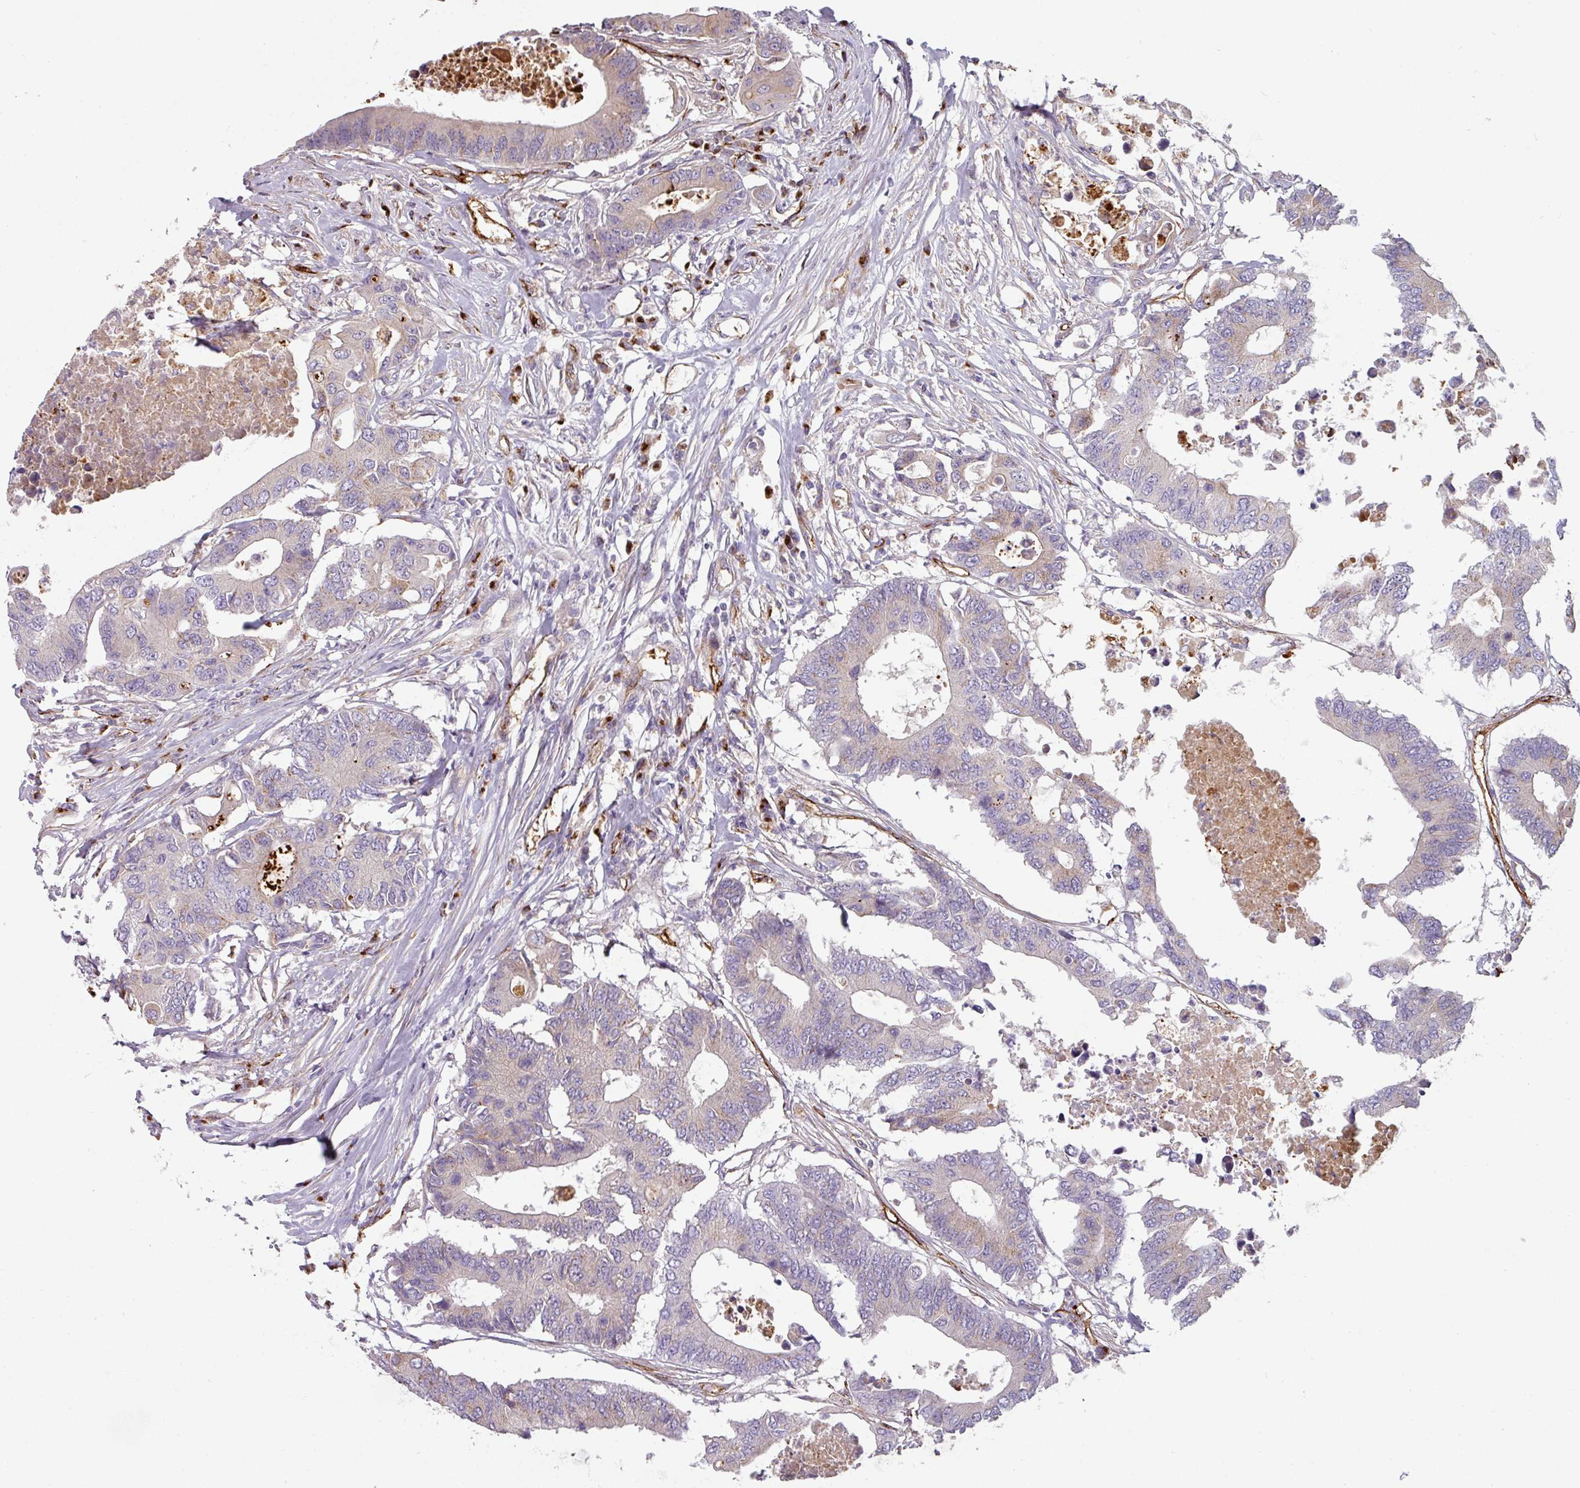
{"staining": {"intensity": "weak", "quantity": "<25%", "location": "cytoplasmic/membranous"}, "tissue": "colorectal cancer", "cell_type": "Tumor cells", "image_type": "cancer", "snomed": [{"axis": "morphology", "description": "Adenocarcinoma, NOS"}, {"axis": "topography", "description": "Colon"}], "caption": "Tumor cells show no significant protein expression in colorectal adenocarcinoma.", "gene": "PRODH2", "patient": {"sex": "male", "age": 71}}